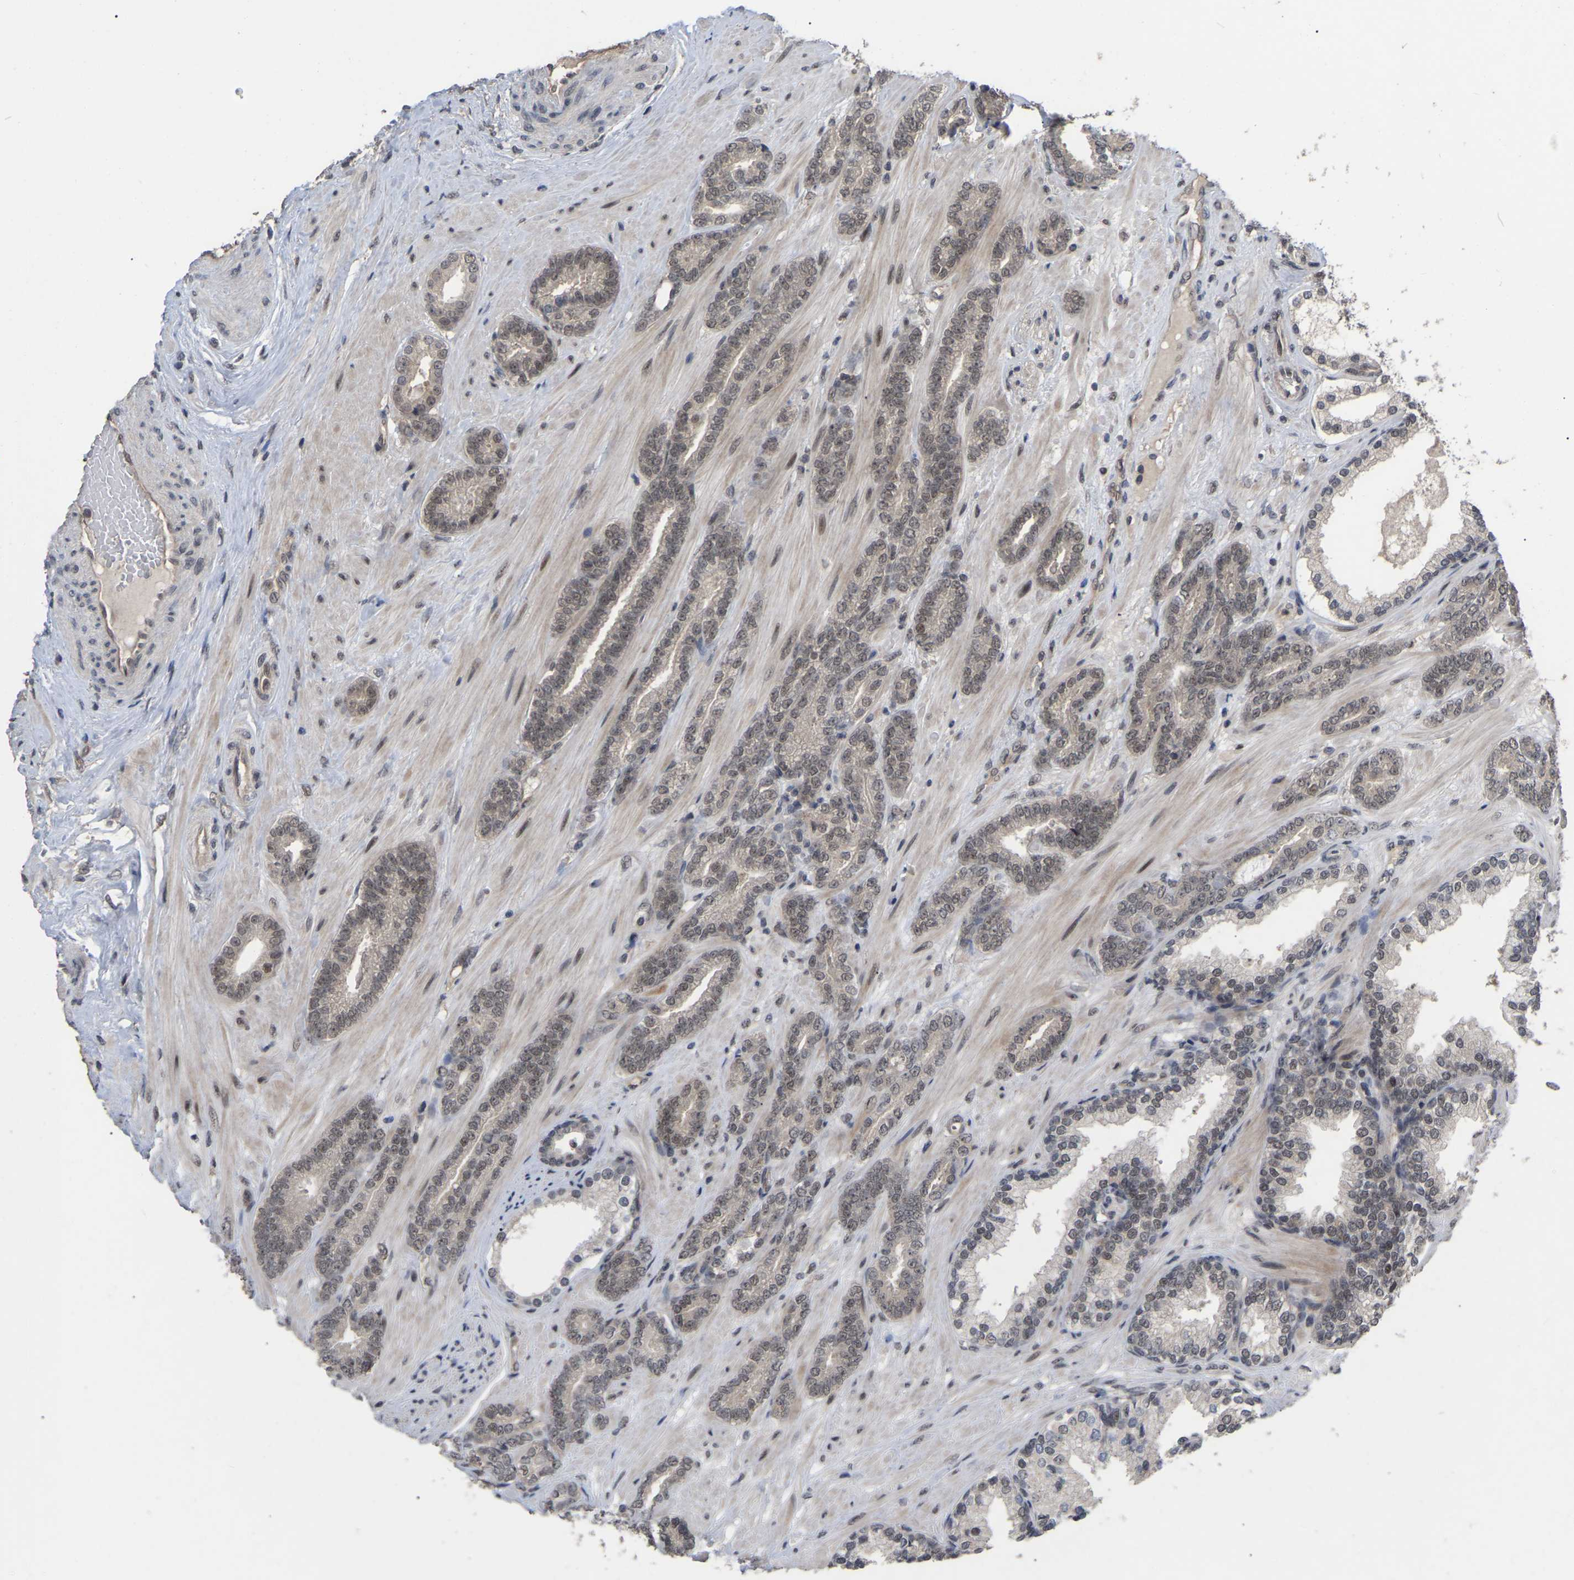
{"staining": {"intensity": "weak", "quantity": "25%-75%", "location": "nuclear"}, "tissue": "prostate cancer", "cell_type": "Tumor cells", "image_type": "cancer", "snomed": [{"axis": "morphology", "description": "Adenocarcinoma, Low grade"}, {"axis": "topography", "description": "Prostate"}], "caption": "Protein expression analysis of human prostate cancer reveals weak nuclear expression in about 25%-75% of tumor cells.", "gene": "JAZF1", "patient": {"sex": "male", "age": 63}}